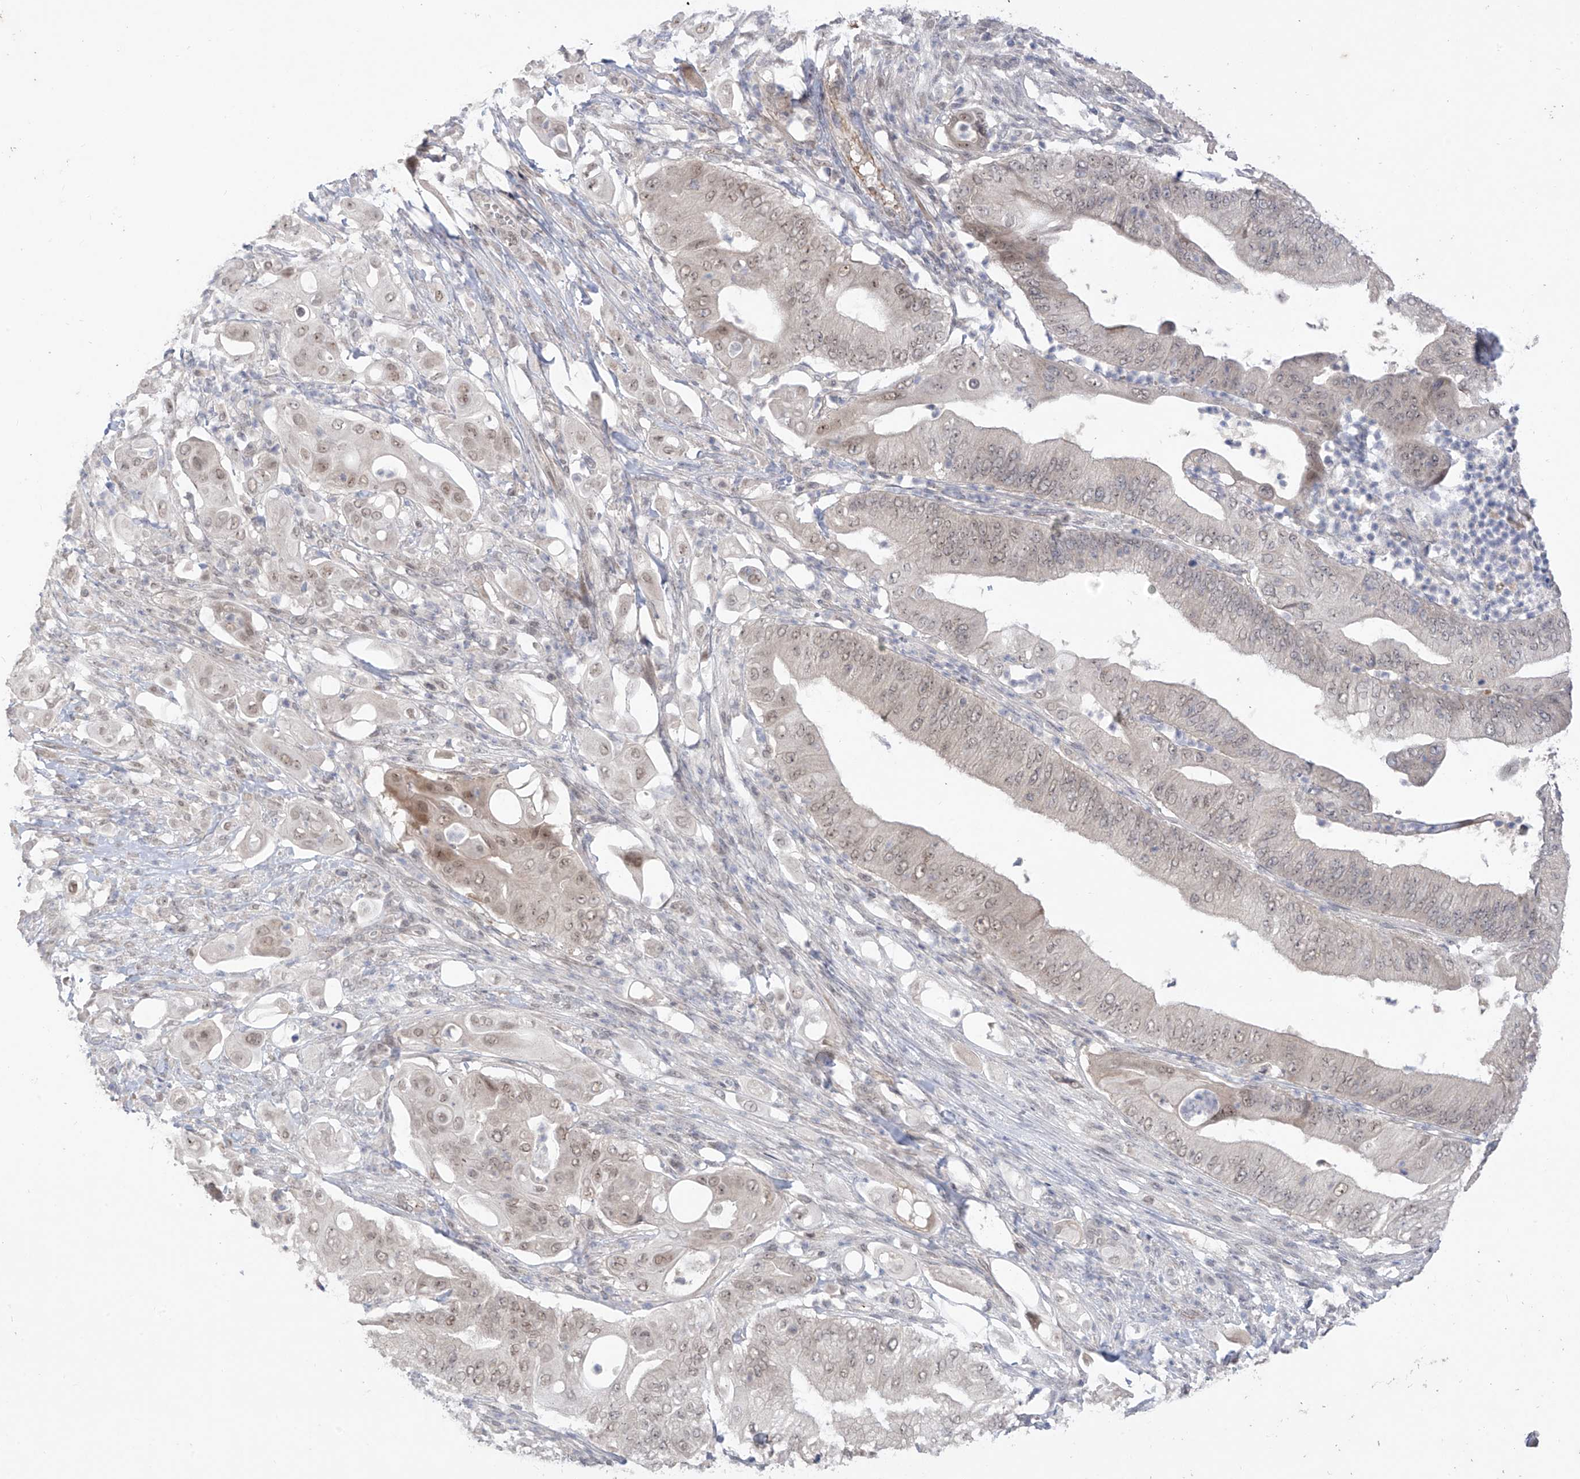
{"staining": {"intensity": "weak", "quantity": ">75%", "location": "nuclear"}, "tissue": "pancreatic cancer", "cell_type": "Tumor cells", "image_type": "cancer", "snomed": [{"axis": "morphology", "description": "Adenocarcinoma, NOS"}, {"axis": "topography", "description": "Pancreas"}], "caption": "Tumor cells show low levels of weak nuclear positivity in approximately >75% of cells in adenocarcinoma (pancreatic). (DAB (3,3'-diaminobenzidine) IHC with brightfield microscopy, high magnification).", "gene": "OGT", "patient": {"sex": "female", "age": 77}}